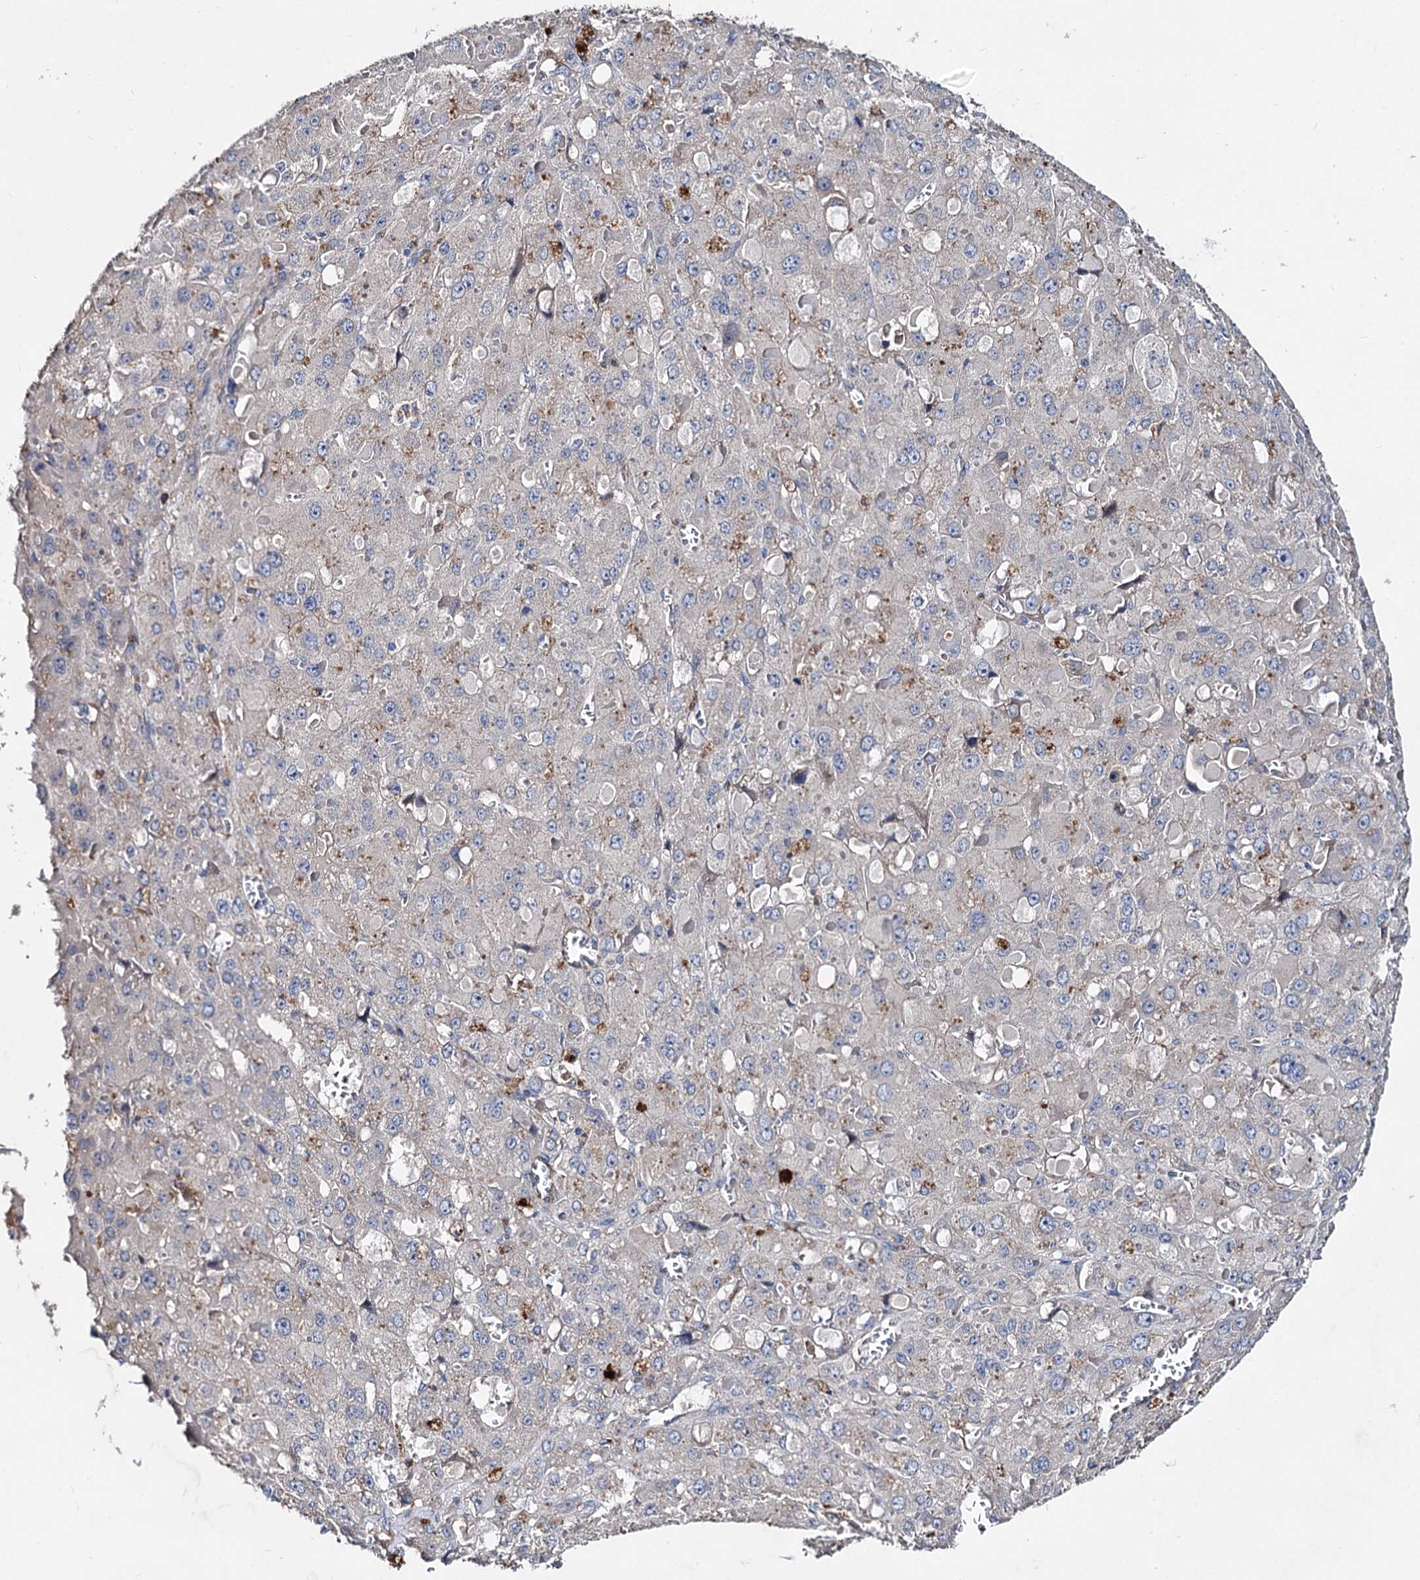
{"staining": {"intensity": "negative", "quantity": "none", "location": "none"}, "tissue": "liver cancer", "cell_type": "Tumor cells", "image_type": "cancer", "snomed": [{"axis": "morphology", "description": "Carcinoma, Hepatocellular, NOS"}, {"axis": "topography", "description": "Liver"}], "caption": "A histopathology image of liver cancer (hepatocellular carcinoma) stained for a protein exhibits no brown staining in tumor cells.", "gene": "HVCN1", "patient": {"sex": "female", "age": 73}}